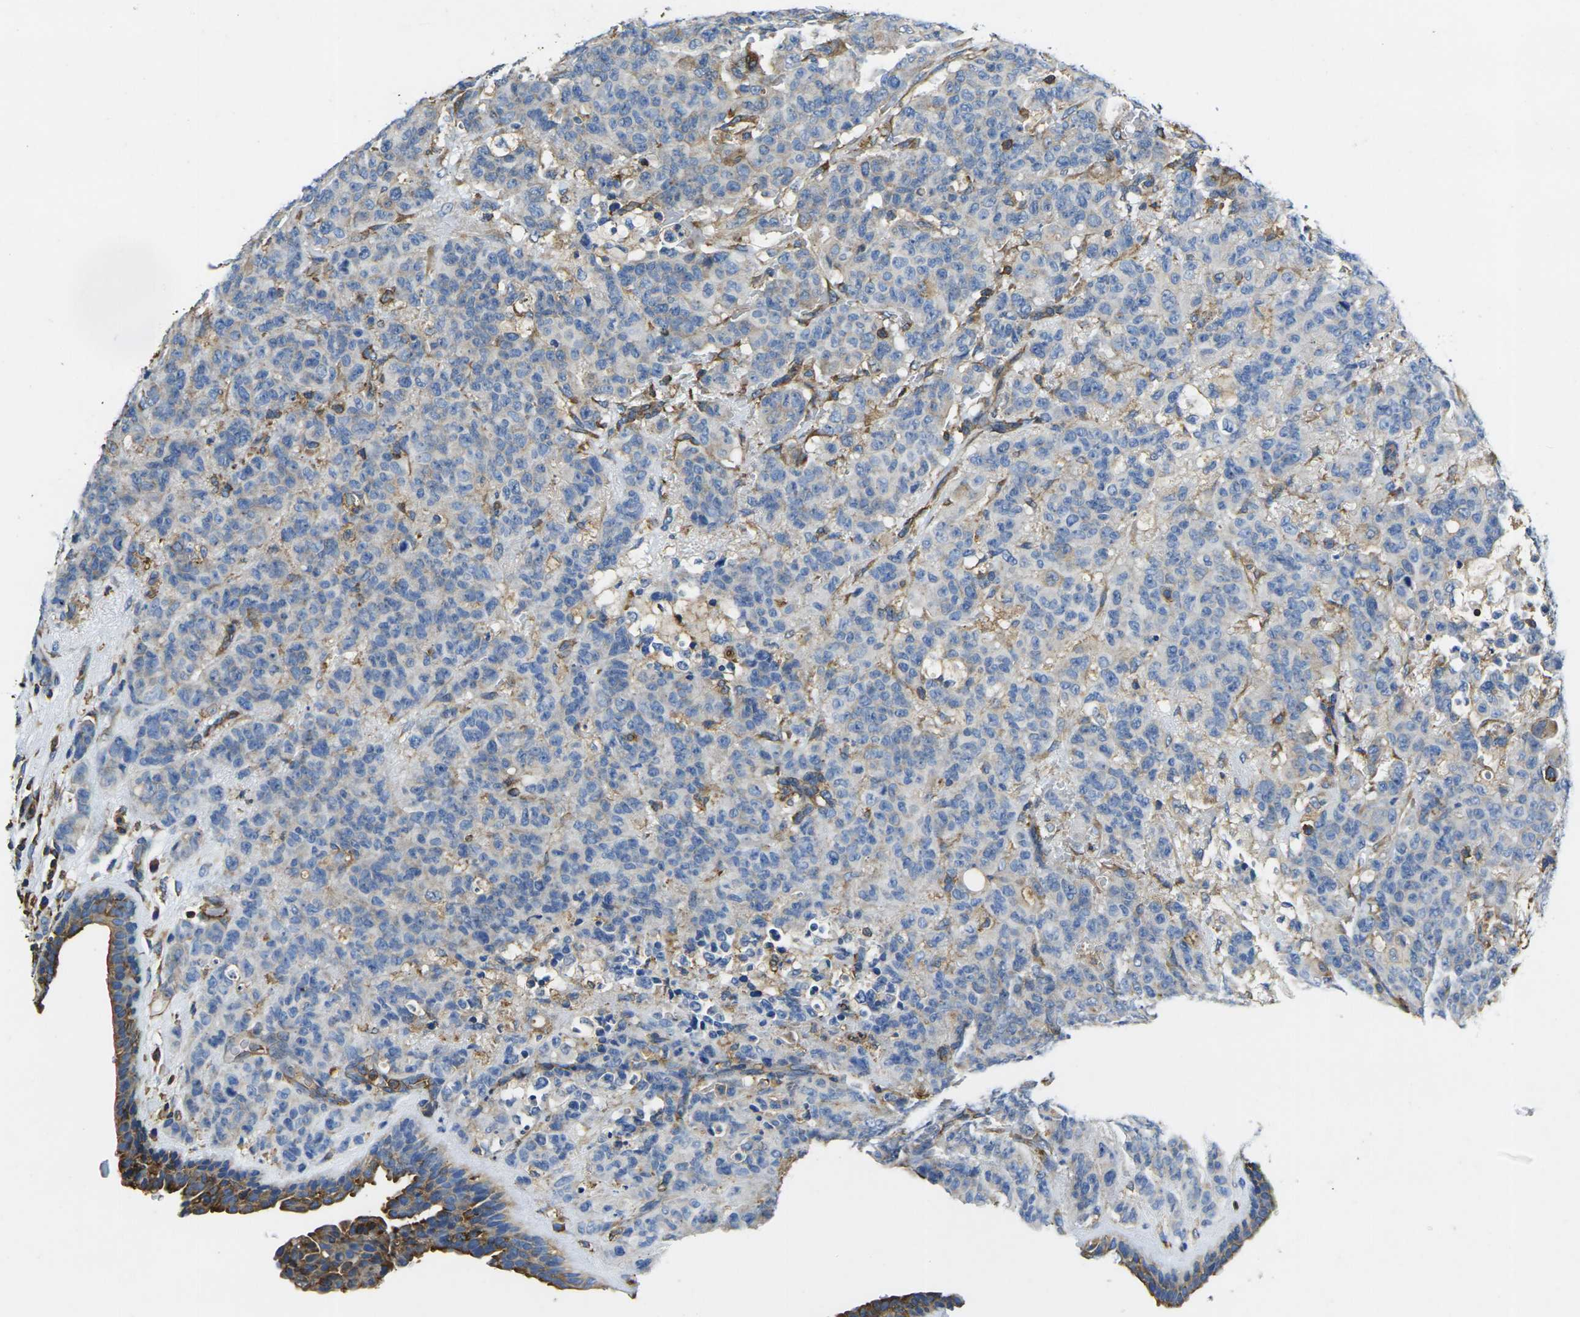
{"staining": {"intensity": "weak", "quantity": "<25%", "location": "cytoplasmic/membranous"}, "tissue": "breast cancer", "cell_type": "Tumor cells", "image_type": "cancer", "snomed": [{"axis": "morphology", "description": "Duct carcinoma"}, {"axis": "topography", "description": "Breast"}], "caption": "An IHC photomicrograph of breast cancer is shown. There is no staining in tumor cells of breast cancer.", "gene": "FAM110D", "patient": {"sex": "female", "age": 40}}